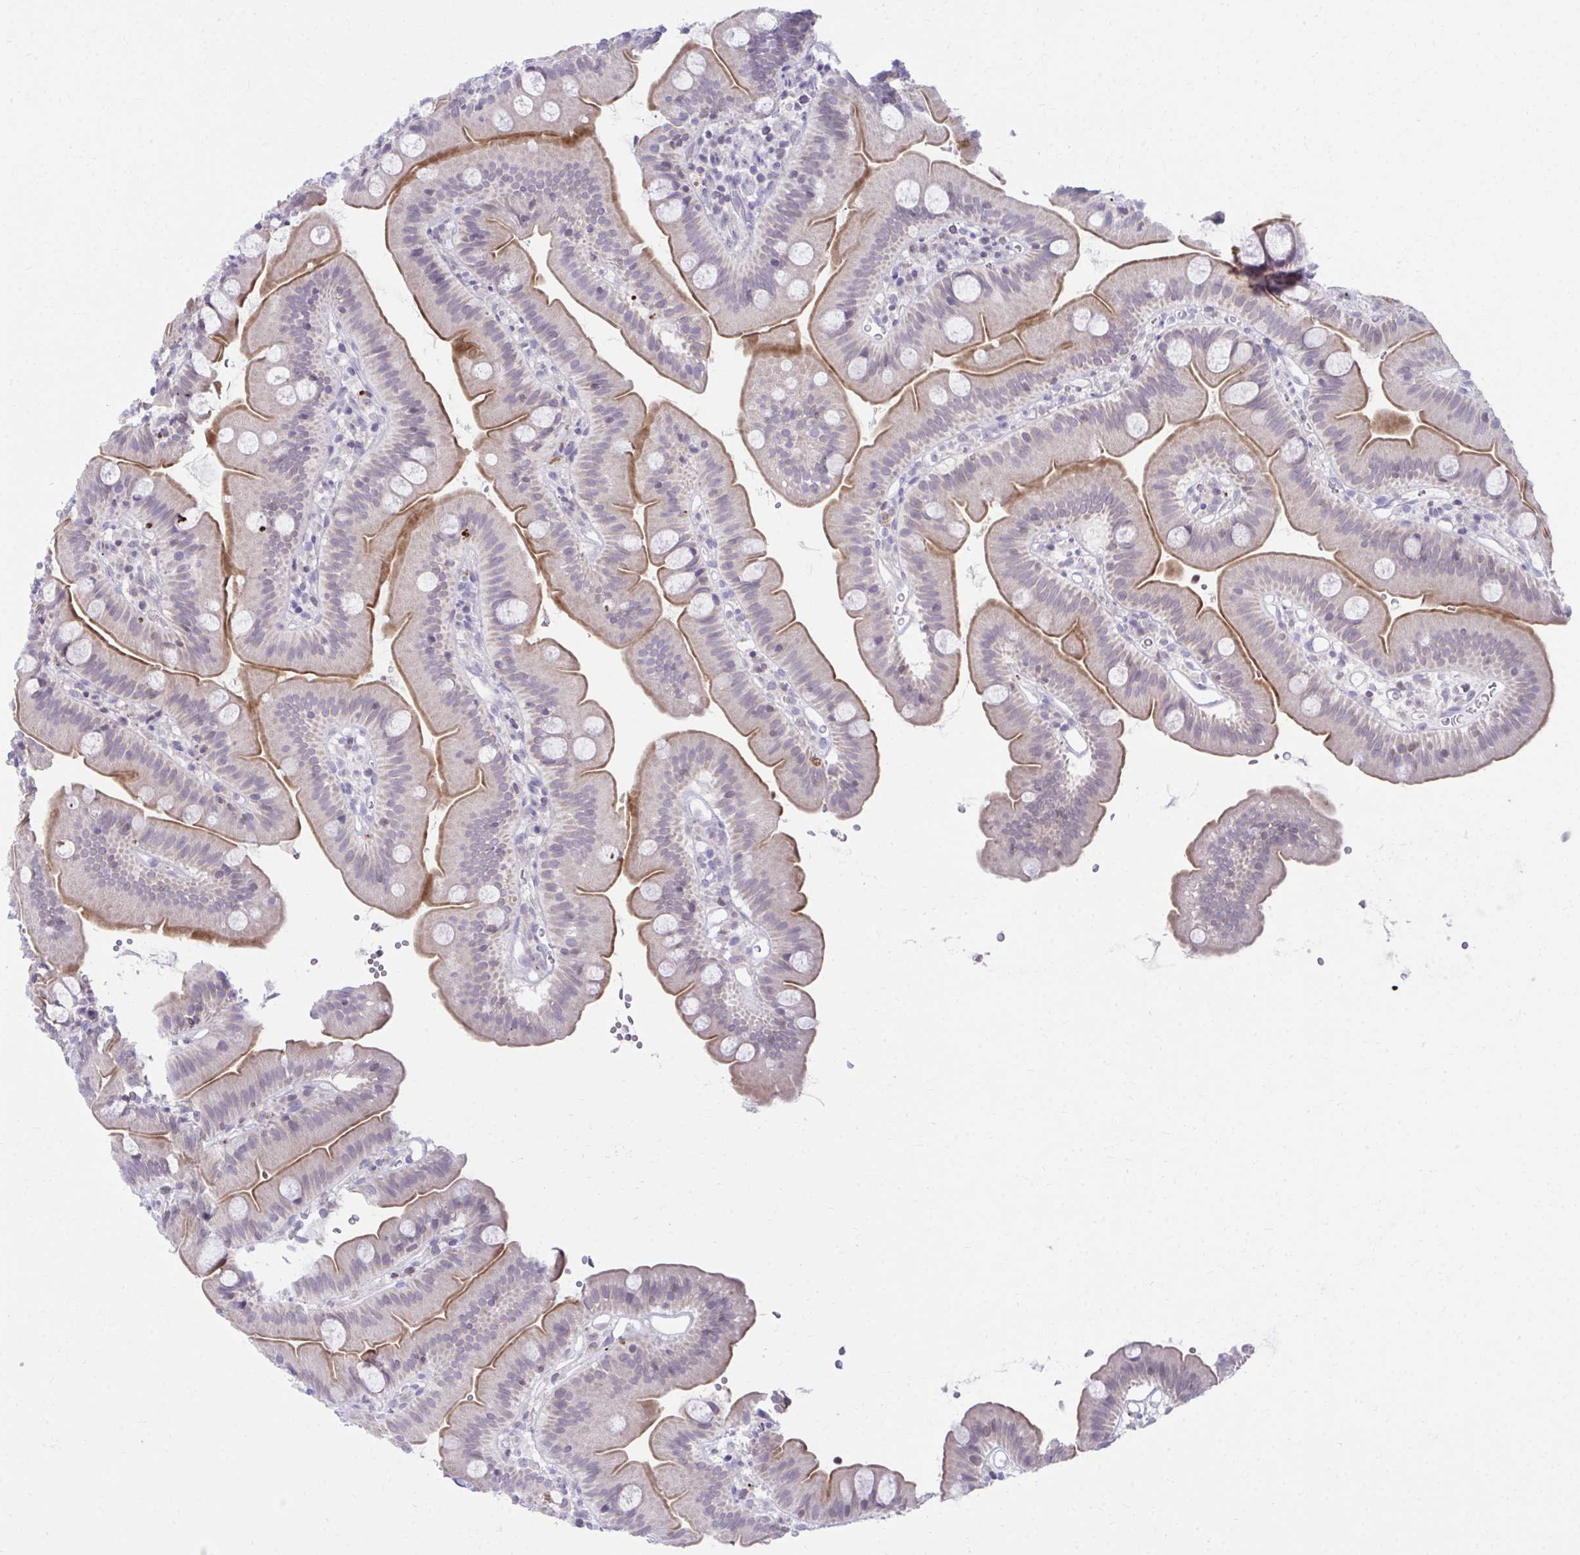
{"staining": {"intensity": "moderate", "quantity": "25%-75%", "location": "cytoplasmic/membranous"}, "tissue": "small intestine", "cell_type": "Glandular cells", "image_type": "normal", "snomed": [{"axis": "morphology", "description": "Normal tissue, NOS"}, {"axis": "topography", "description": "Small intestine"}], "caption": "Immunohistochemical staining of benign human small intestine shows medium levels of moderate cytoplasmic/membranous positivity in about 25%-75% of glandular cells. The staining was performed using DAB to visualize the protein expression in brown, while the nuclei were stained in blue with hematoxylin (Magnification: 20x).", "gene": "OR7A5", "patient": {"sex": "female", "age": 68}}